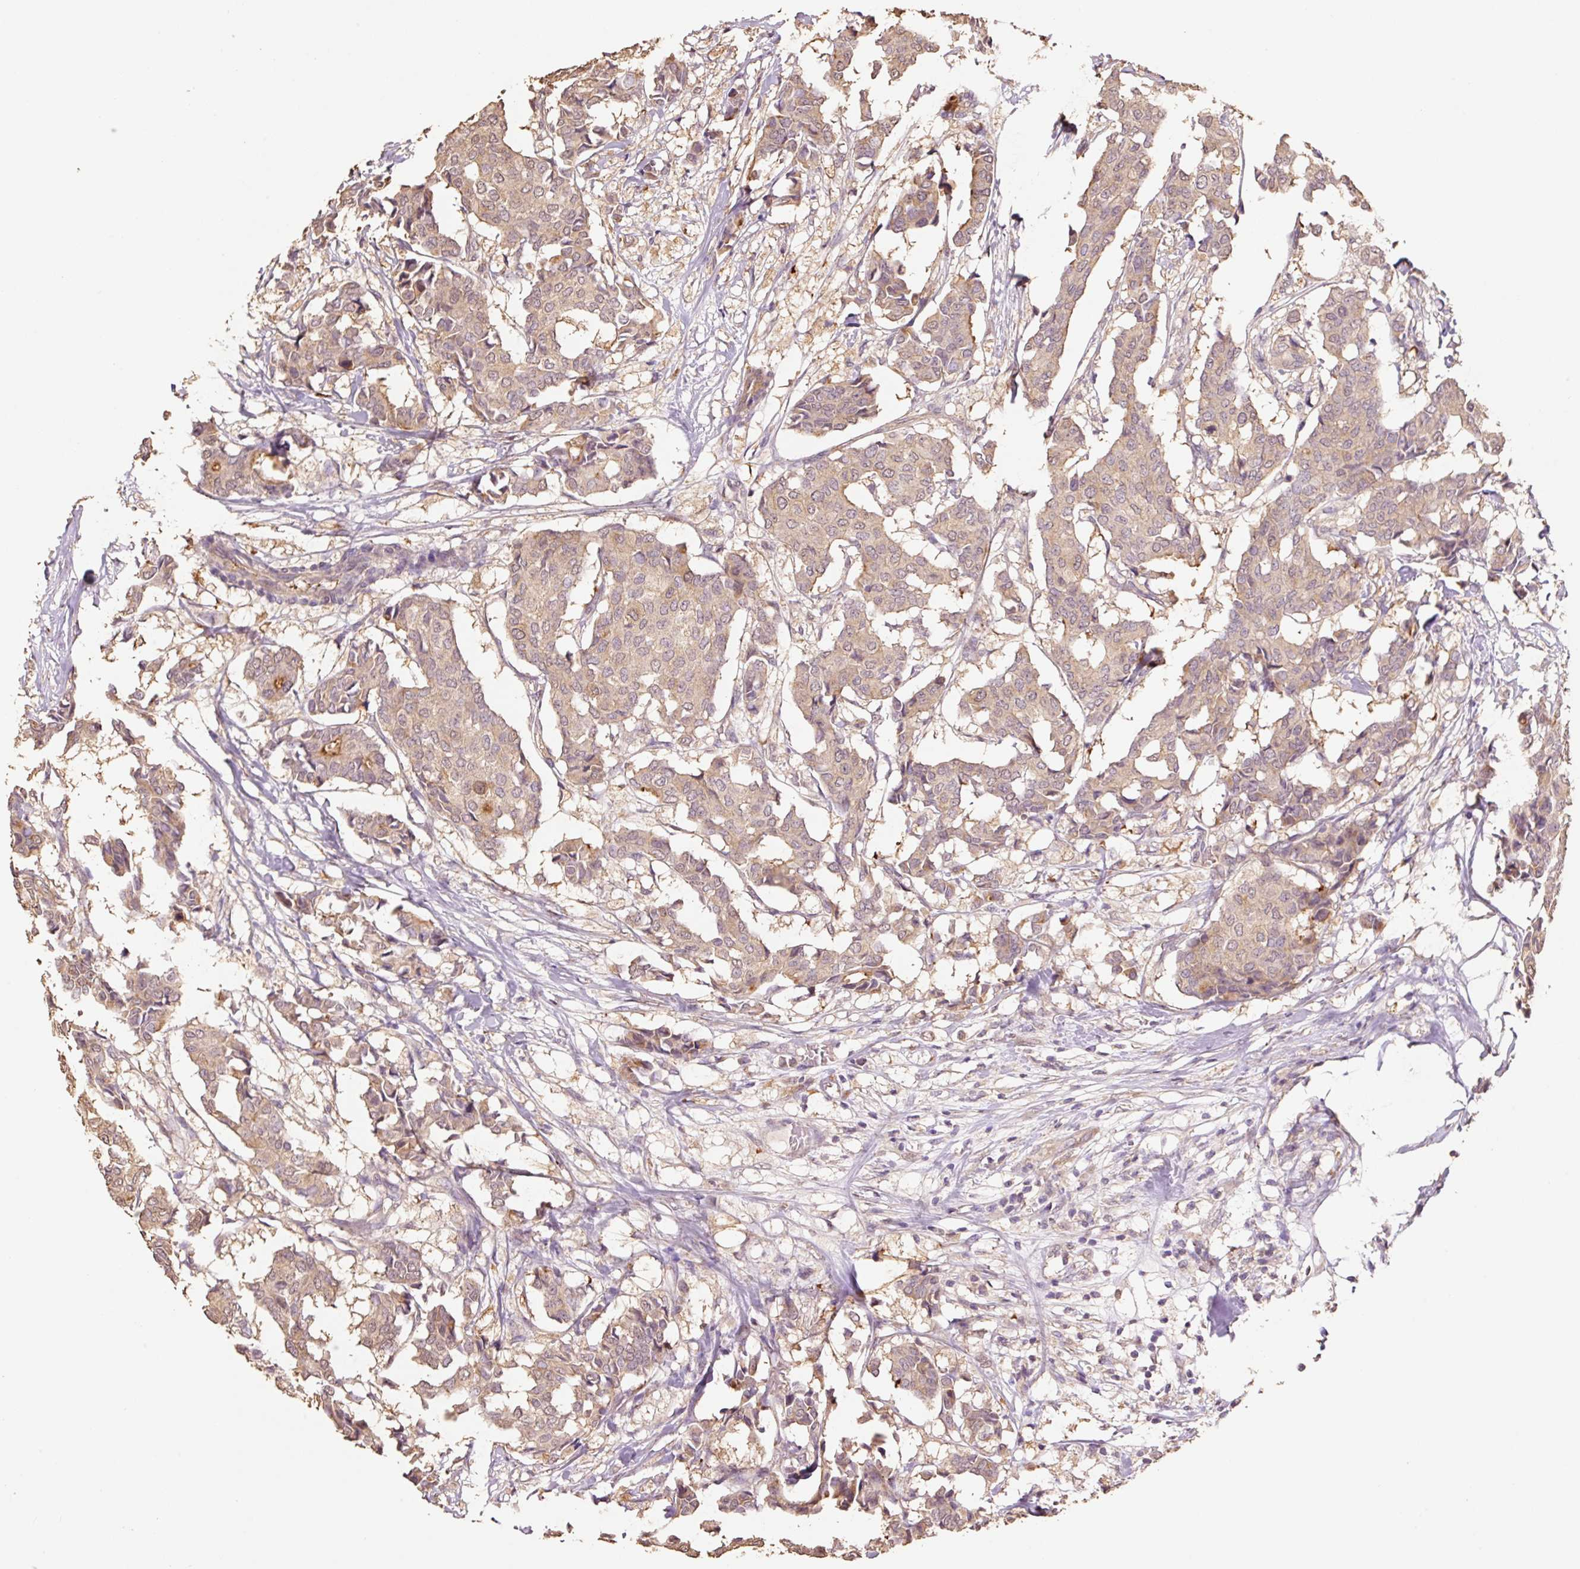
{"staining": {"intensity": "moderate", "quantity": ">75%", "location": "cytoplasmic/membranous"}, "tissue": "breast cancer", "cell_type": "Tumor cells", "image_type": "cancer", "snomed": [{"axis": "morphology", "description": "Duct carcinoma"}, {"axis": "topography", "description": "Breast"}], "caption": "Protein expression by IHC demonstrates moderate cytoplasmic/membranous expression in about >75% of tumor cells in breast cancer.", "gene": "HERC2", "patient": {"sex": "female", "age": 75}}